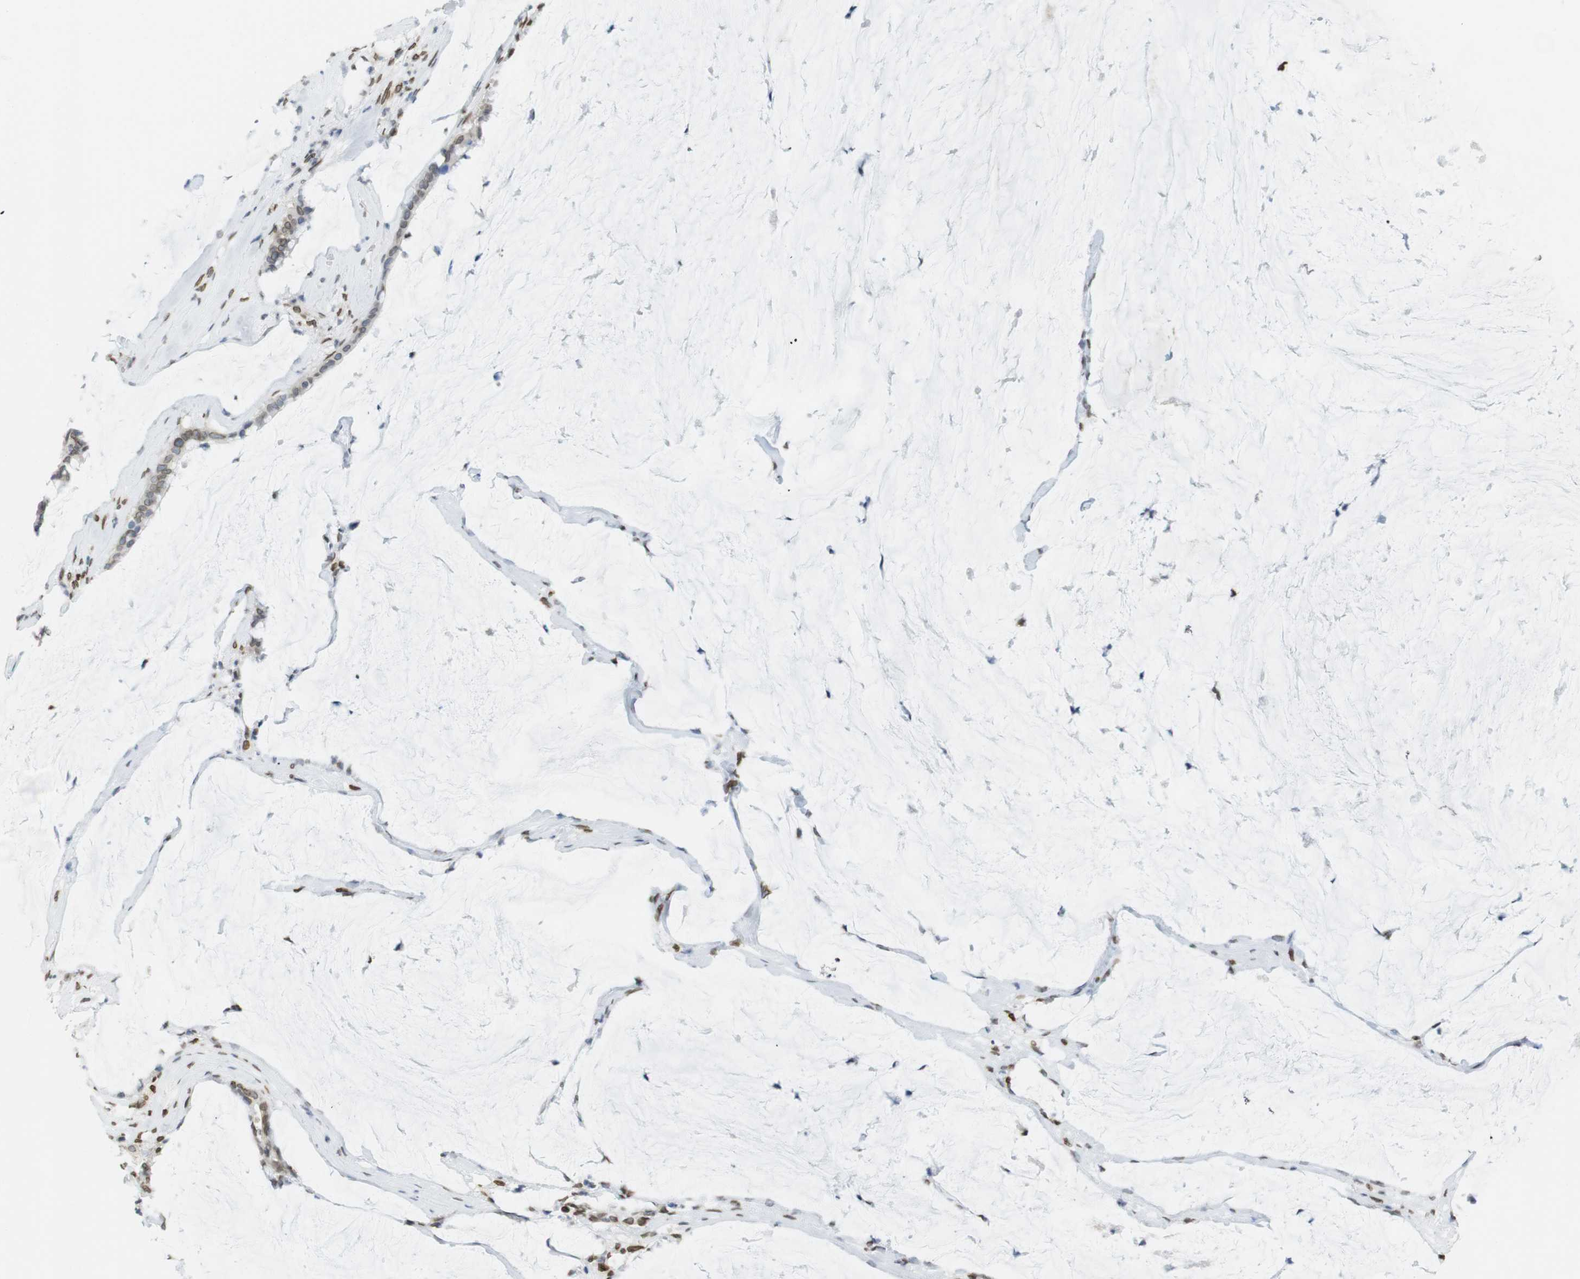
{"staining": {"intensity": "weak", "quantity": ">75%", "location": "cytoplasmic/membranous,nuclear"}, "tissue": "pancreatic cancer", "cell_type": "Tumor cells", "image_type": "cancer", "snomed": [{"axis": "morphology", "description": "Adenocarcinoma, NOS"}, {"axis": "topography", "description": "Pancreas"}], "caption": "Immunohistochemistry (IHC) of human adenocarcinoma (pancreatic) exhibits low levels of weak cytoplasmic/membranous and nuclear expression in approximately >75% of tumor cells.", "gene": "ARL6IP6", "patient": {"sex": "male", "age": 41}}